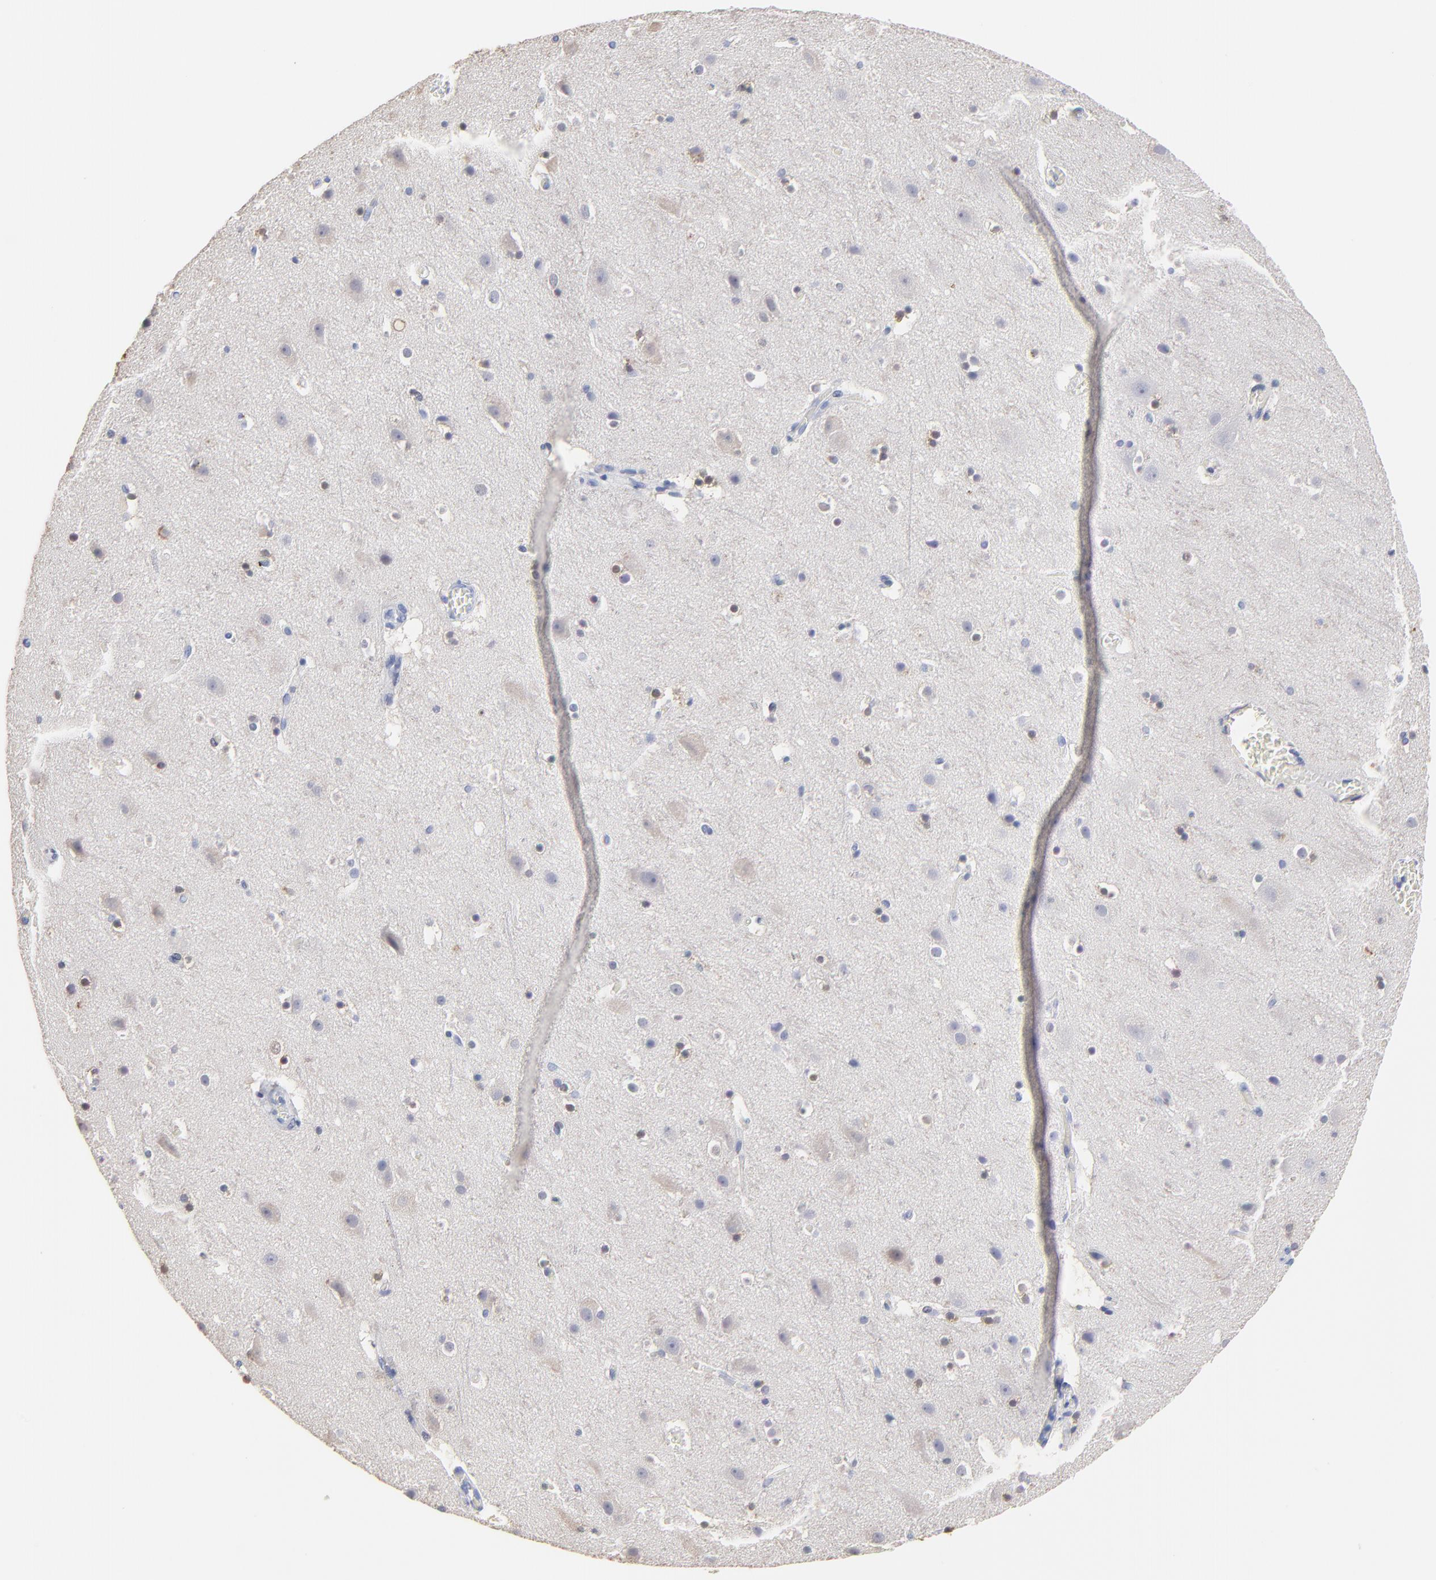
{"staining": {"intensity": "negative", "quantity": "none", "location": "none"}, "tissue": "cerebral cortex", "cell_type": "Endothelial cells", "image_type": "normal", "snomed": [{"axis": "morphology", "description": "Normal tissue, NOS"}, {"axis": "topography", "description": "Cerebral cortex"}], "caption": "Histopathology image shows no significant protein expression in endothelial cells of unremarkable cerebral cortex. (DAB (3,3'-diaminobenzidine) IHC, high magnification).", "gene": "SMARCA1", "patient": {"sex": "male", "age": 45}}